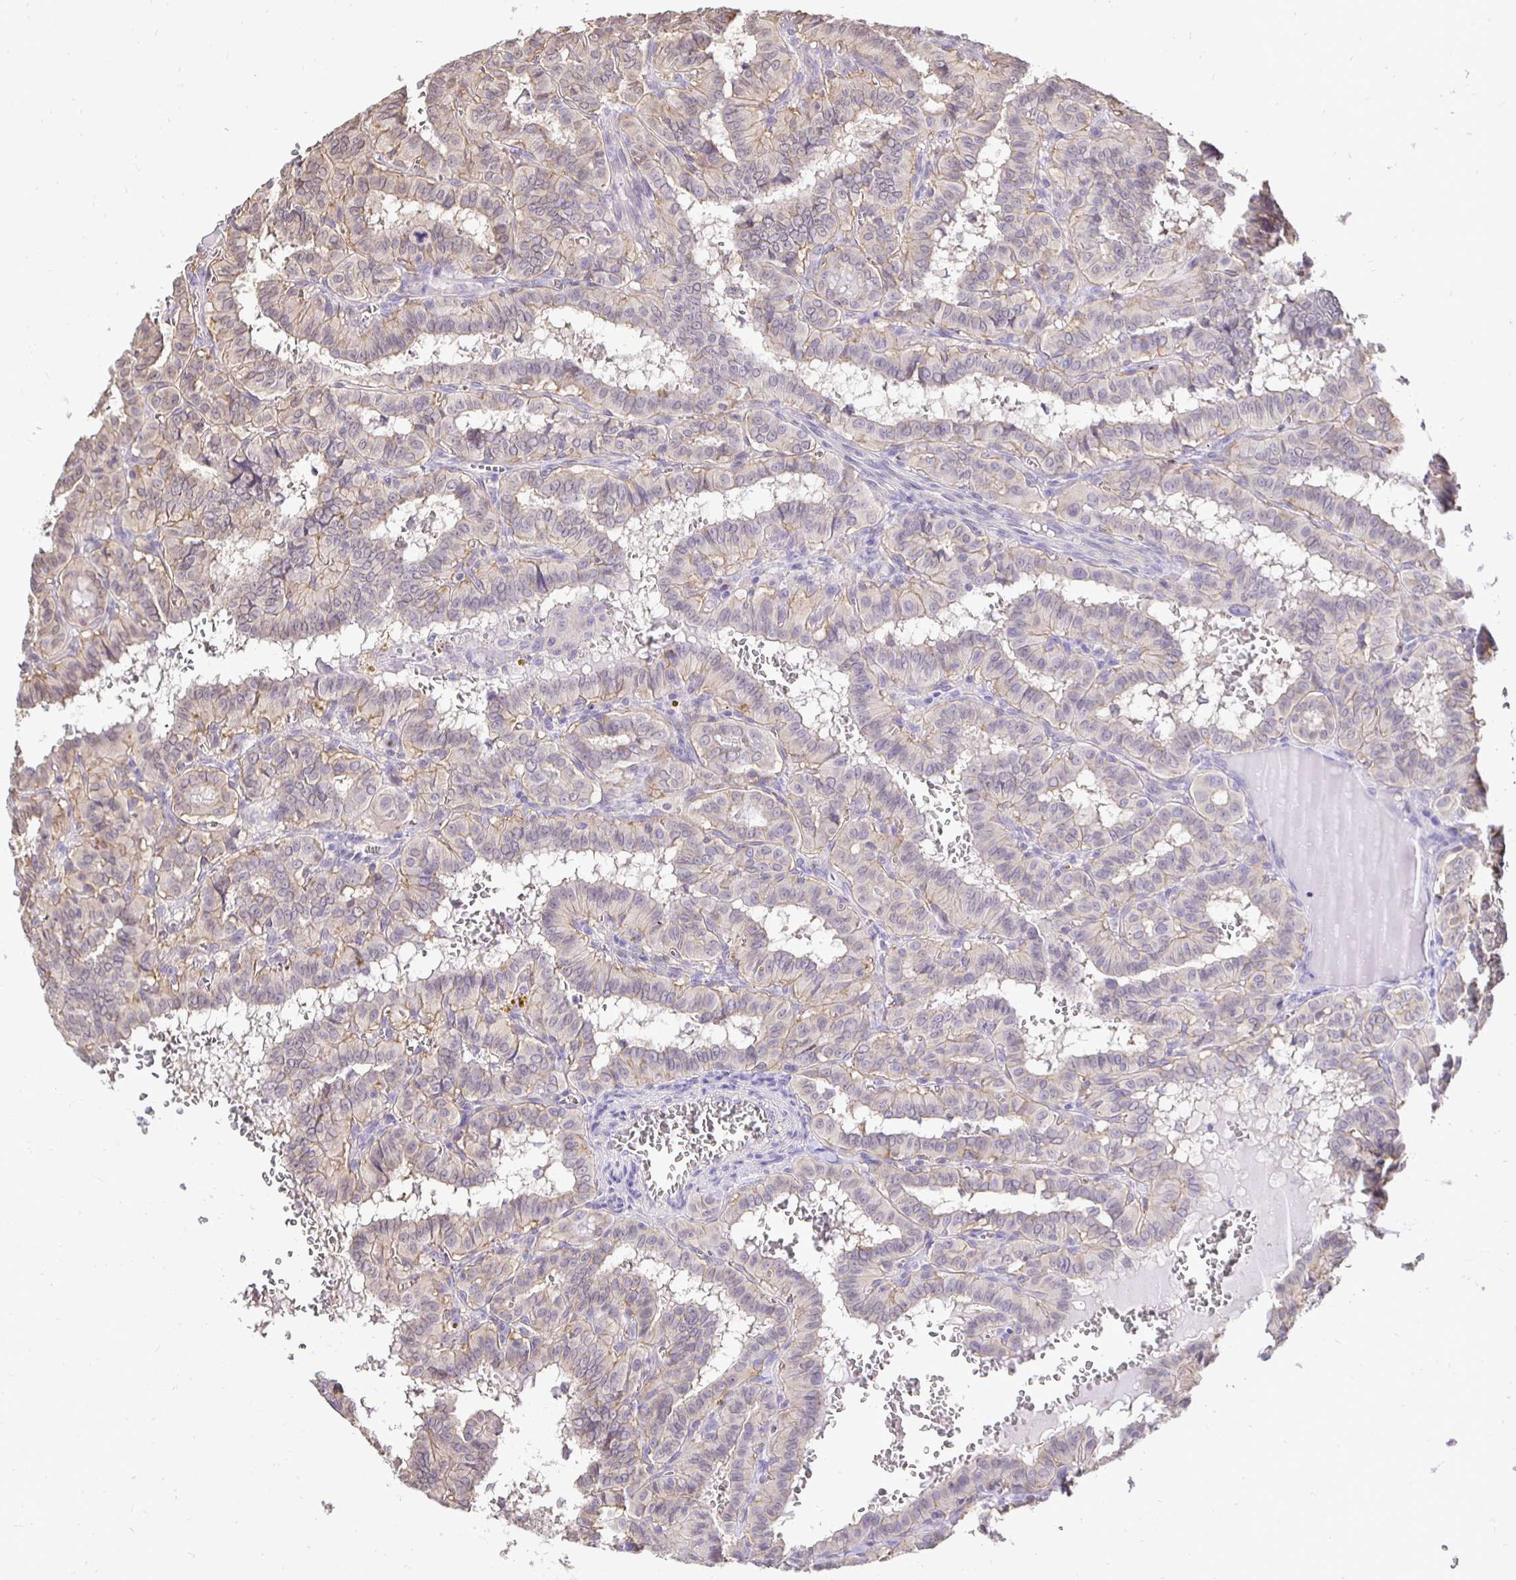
{"staining": {"intensity": "weak", "quantity": "<25%", "location": "cytoplasmic/membranous"}, "tissue": "thyroid cancer", "cell_type": "Tumor cells", "image_type": "cancer", "snomed": [{"axis": "morphology", "description": "Papillary adenocarcinoma, NOS"}, {"axis": "topography", "description": "Thyroid gland"}], "caption": "IHC image of papillary adenocarcinoma (thyroid) stained for a protein (brown), which reveals no staining in tumor cells.", "gene": "SLC9A1", "patient": {"sex": "female", "age": 21}}